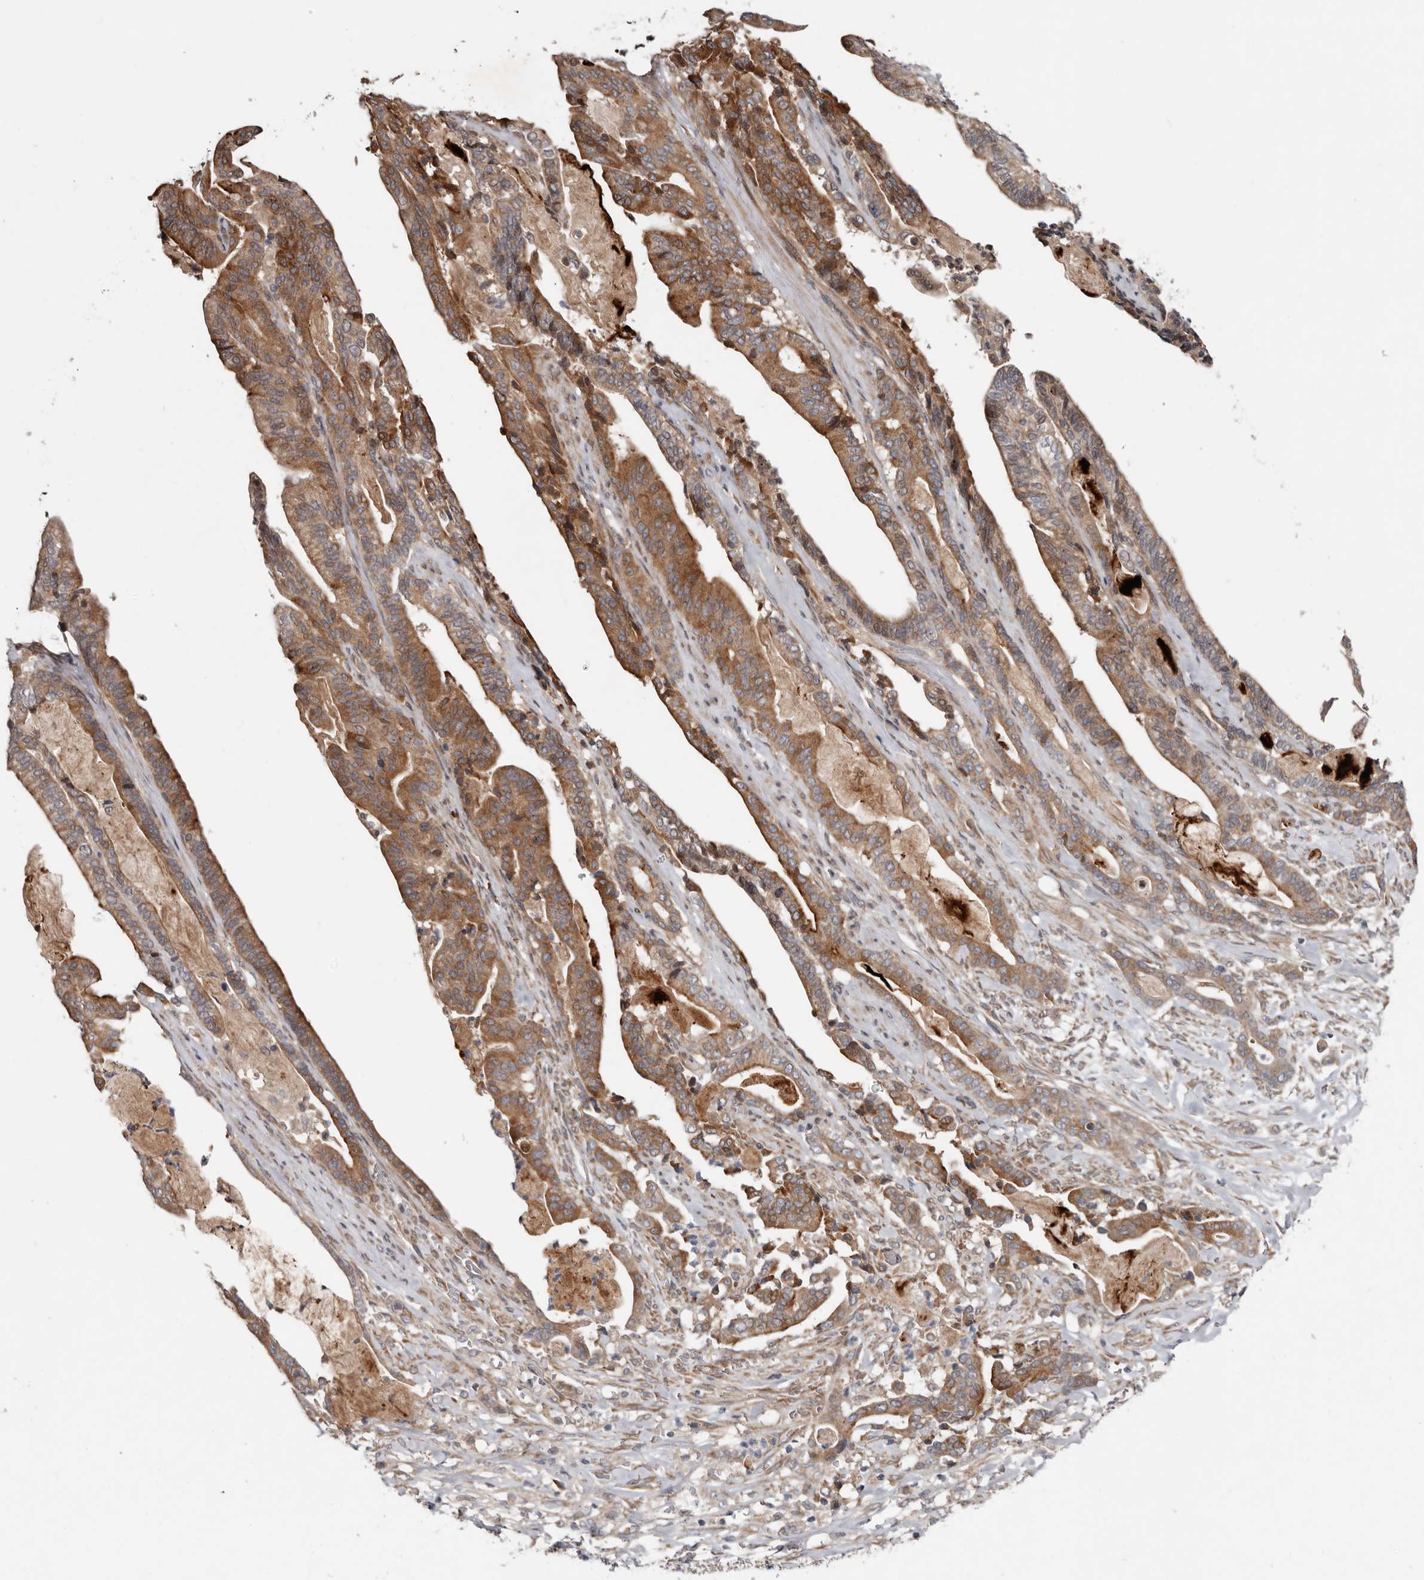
{"staining": {"intensity": "moderate", "quantity": ">75%", "location": "cytoplasmic/membranous"}, "tissue": "pancreatic cancer", "cell_type": "Tumor cells", "image_type": "cancer", "snomed": [{"axis": "morphology", "description": "Adenocarcinoma, NOS"}, {"axis": "topography", "description": "Pancreas"}], "caption": "The photomicrograph exhibits immunohistochemical staining of pancreatic cancer. There is moderate cytoplasmic/membranous positivity is present in approximately >75% of tumor cells. The protein of interest is stained brown, and the nuclei are stained in blue (DAB IHC with brightfield microscopy, high magnification).", "gene": "CHML", "patient": {"sex": "male", "age": 63}}